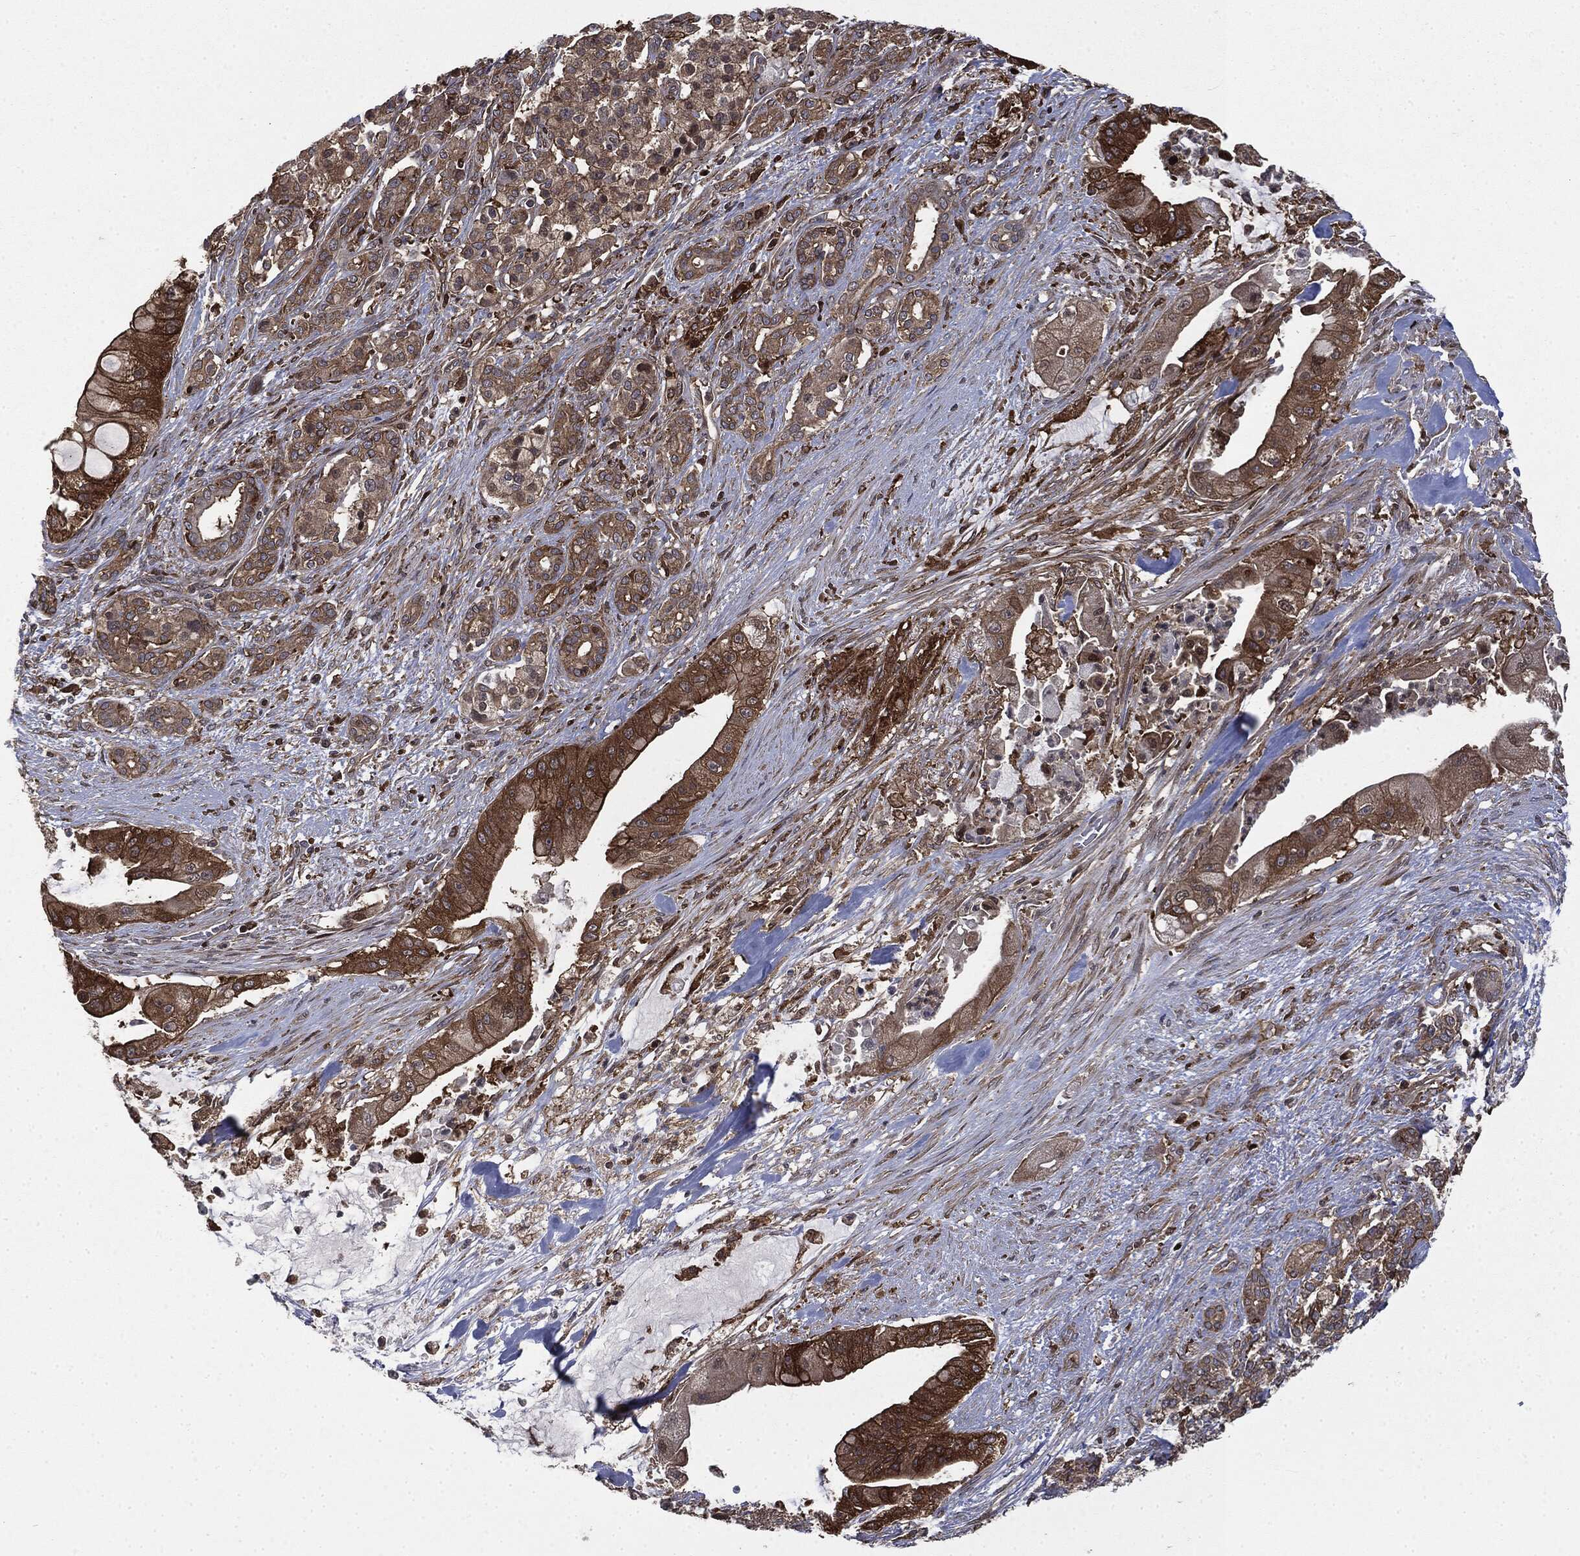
{"staining": {"intensity": "moderate", "quantity": ">75%", "location": "cytoplasmic/membranous"}, "tissue": "pancreatic cancer", "cell_type": "Tumor cells", "image_type": "cancer", "snomed": [{"axis": "morphology", "description": "Normal tissue, NOS"}, {"axis": "morphology", "description": "Inflammation, NOS"}, {"axis": "morphology", "description": "Adenocarcinoma, NOS"}, {"axis": "topography", "description": "Pancreas"}], "caption": "Protein expression analysis of human adenocarcinoma (pancreatic) reveals moderate cytoplasmic/membranous expression in about >75% of tumor cells.", "gene": "SNX5", "patient": {"sex": "male", "age": 57}}